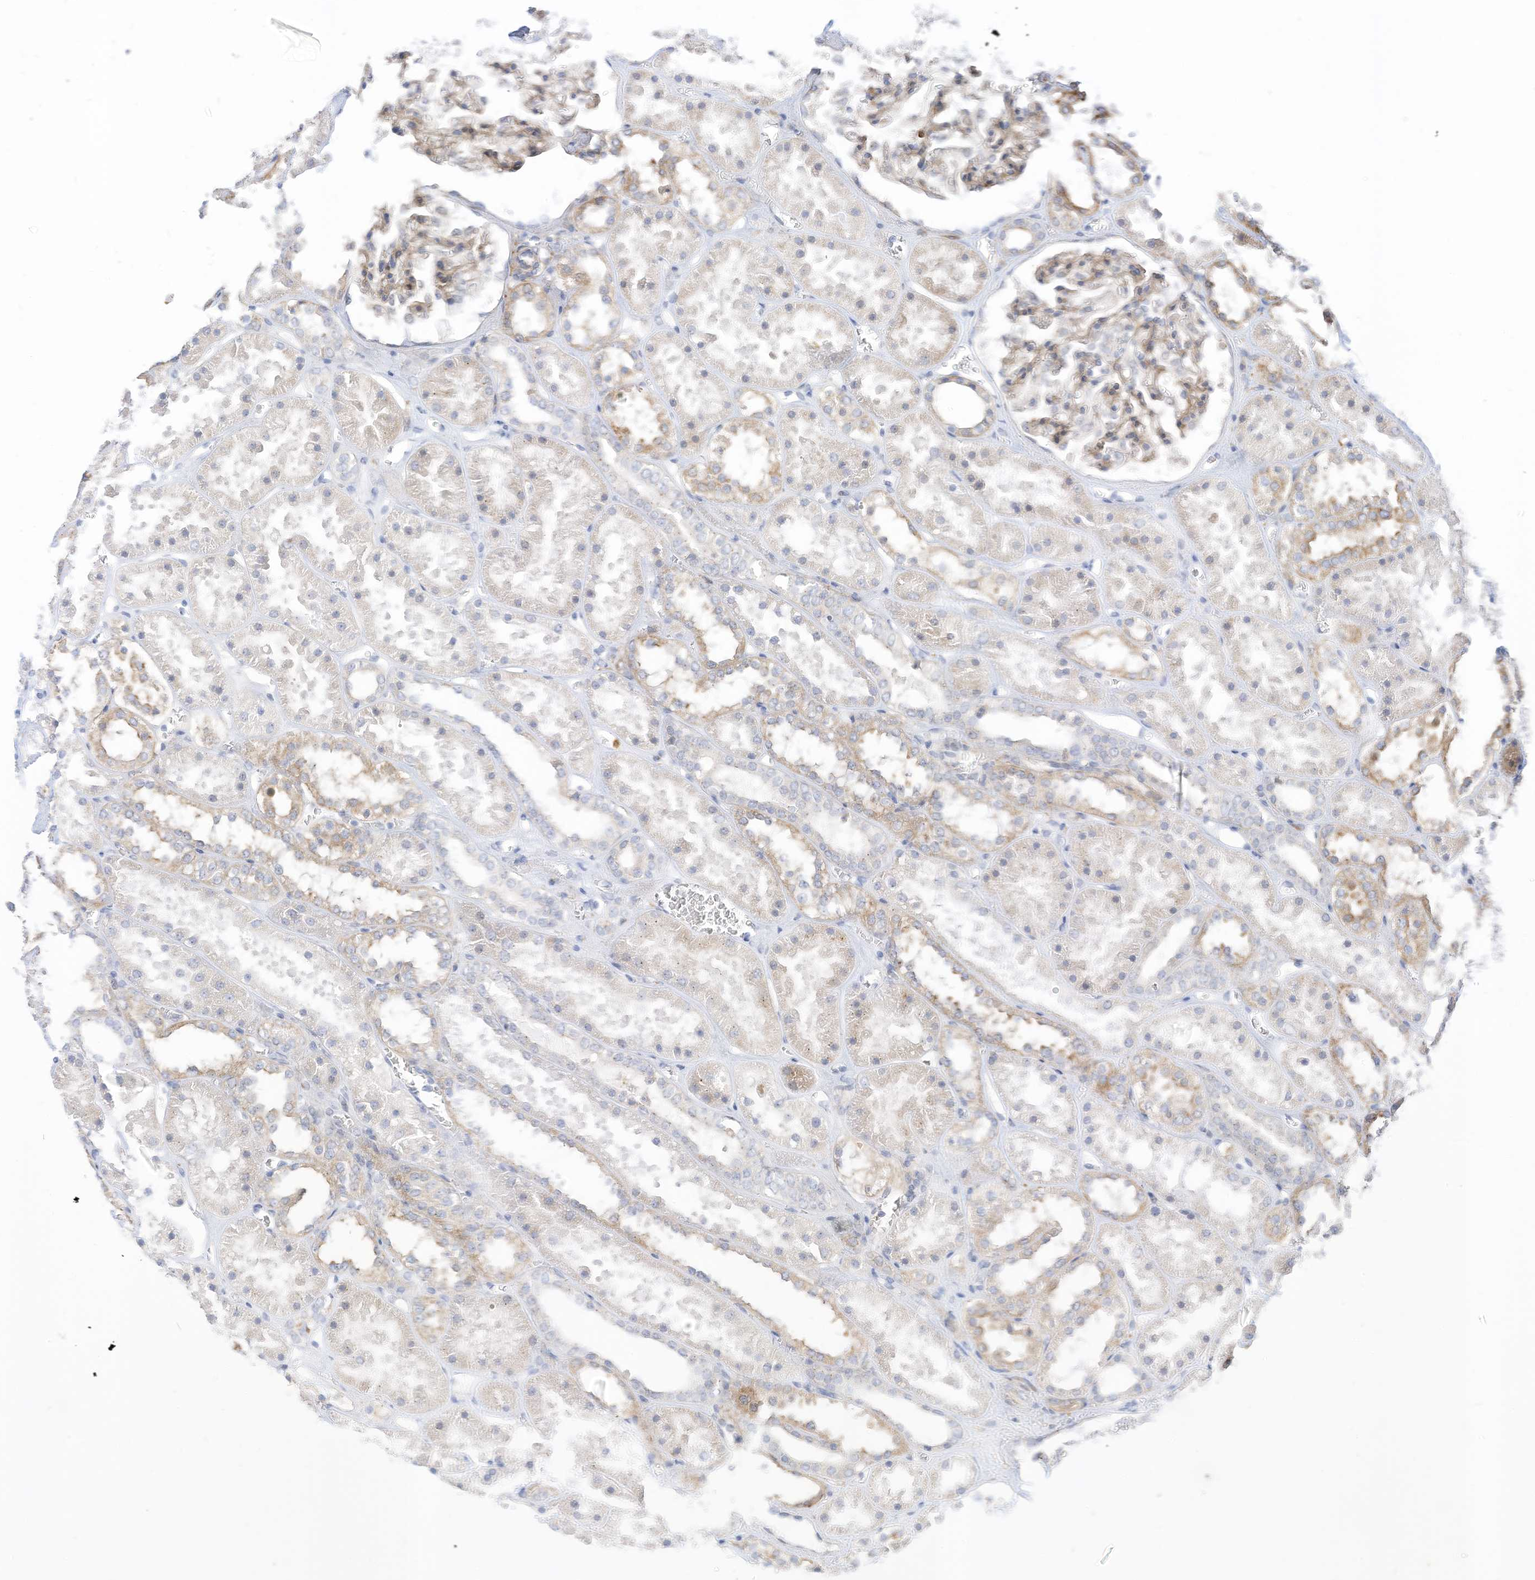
{"staining": {"intensity": "weak", "quantity": "<25%", "location": "cytoplasmic/membranous"}, "tissue": "kidney", "cell_type": "Cells in glomeruli", "image_type": "normal", "snomed": [{"axis": "morphology", "description": "Normal tissue, NOS"}, {"axis": "topography", "description": "Kidney"}], "caption": "Cells in glomeruli are negative for protein expression in normal human kidney.", "gene": "ATP13A1", "patient": {"sex": "female", "age": 41}}